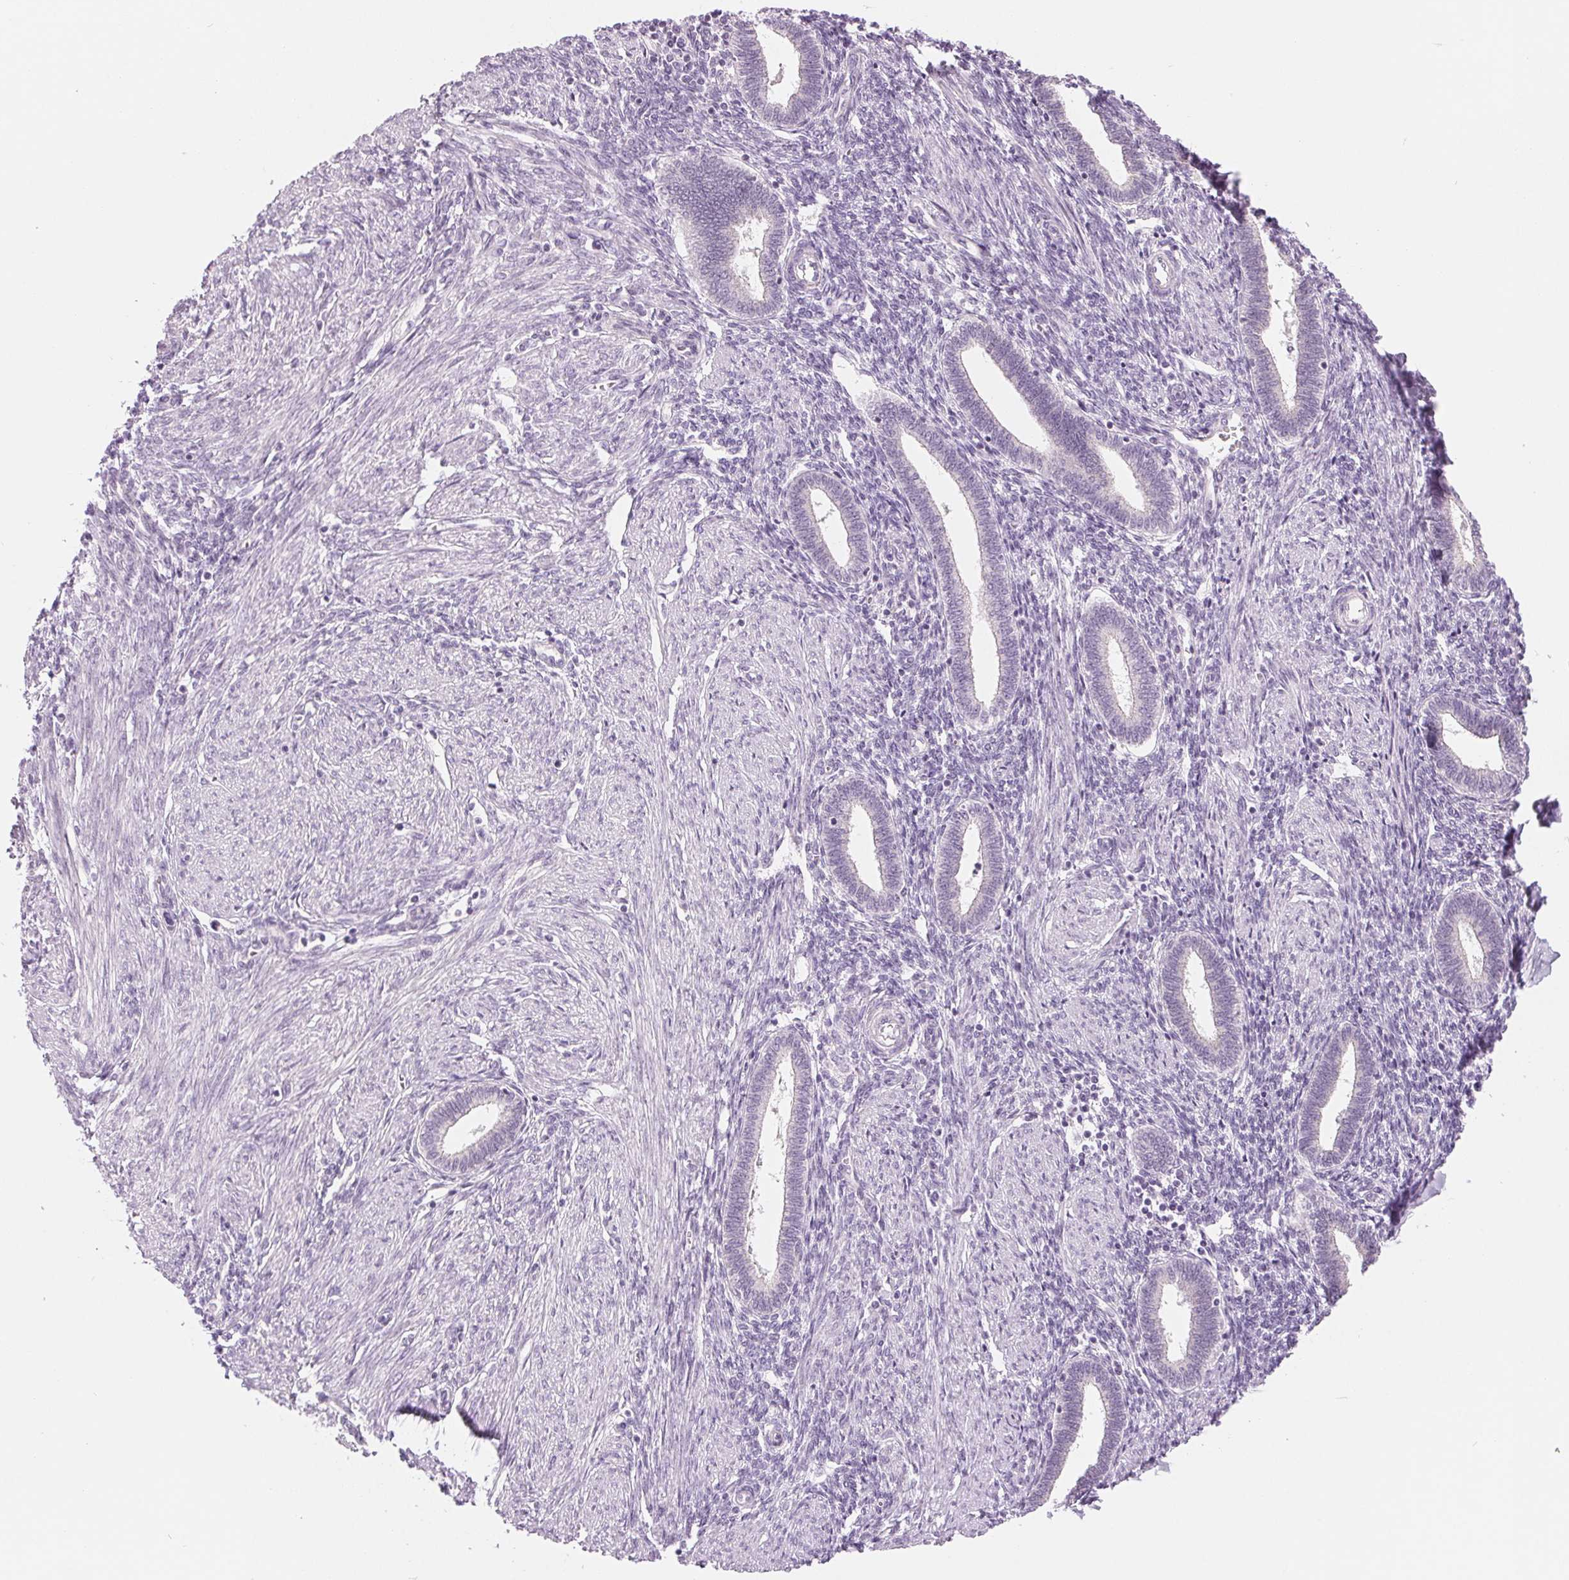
{"staining": {"intensity": "negative", "quantity": "none", "location": "none"}, "tissue": "endometrium", "cell_type": "Cells in endometrial stroma", "image_type": "normal", "snomed": [{"axis": "morphology", "description": "Normal tissue, NOS"}, {"axis": "topography", "description": "Endometrium"}], "caption": "DAB (3,3'-diaminobenzidine) immunohistochemical staining of benign human endometrium demonstrates no significant positivity in cells in endometrial stroma.", "gene": "CCDC168", "patient": {"sex": "female", "age": 42}}